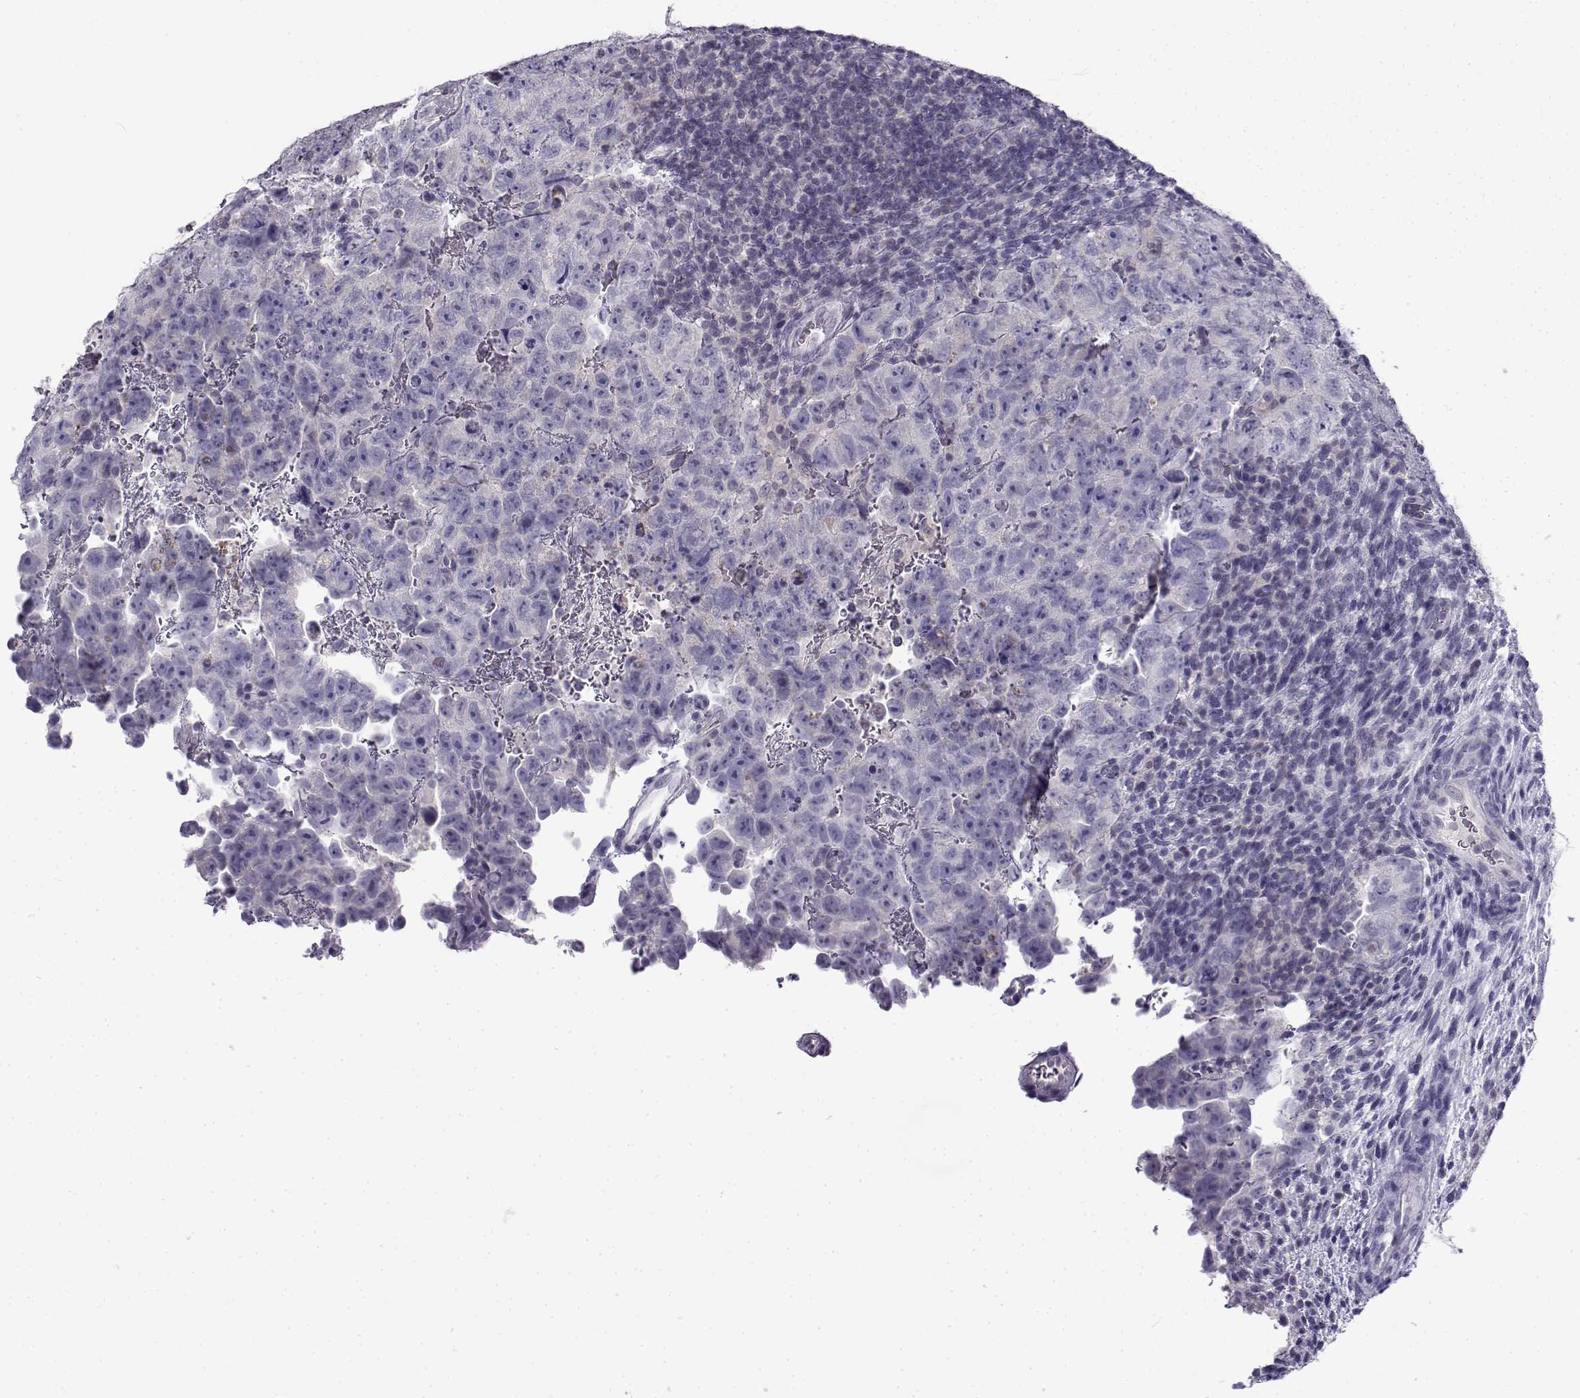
{"staining": {"intensity": "negative", "quantity": "none", "location": "none"}, "tissue": "testis cancer", "cell_type": "Tumor cells", "image_type": "cancer", "snomed": [{"axis": "morphology", "description": "Carcinoma, Embryonal, NOS"}, {"axis": "topography", "description": "Testis"}], "caption": "The immunohistochemistry (IHC) image has no significant positivity in tumor cells of testis cancer (embryonal carcinoma) tissue.", "gene": "FAM166A", "patient": {"sex": "male", "age": 24}}